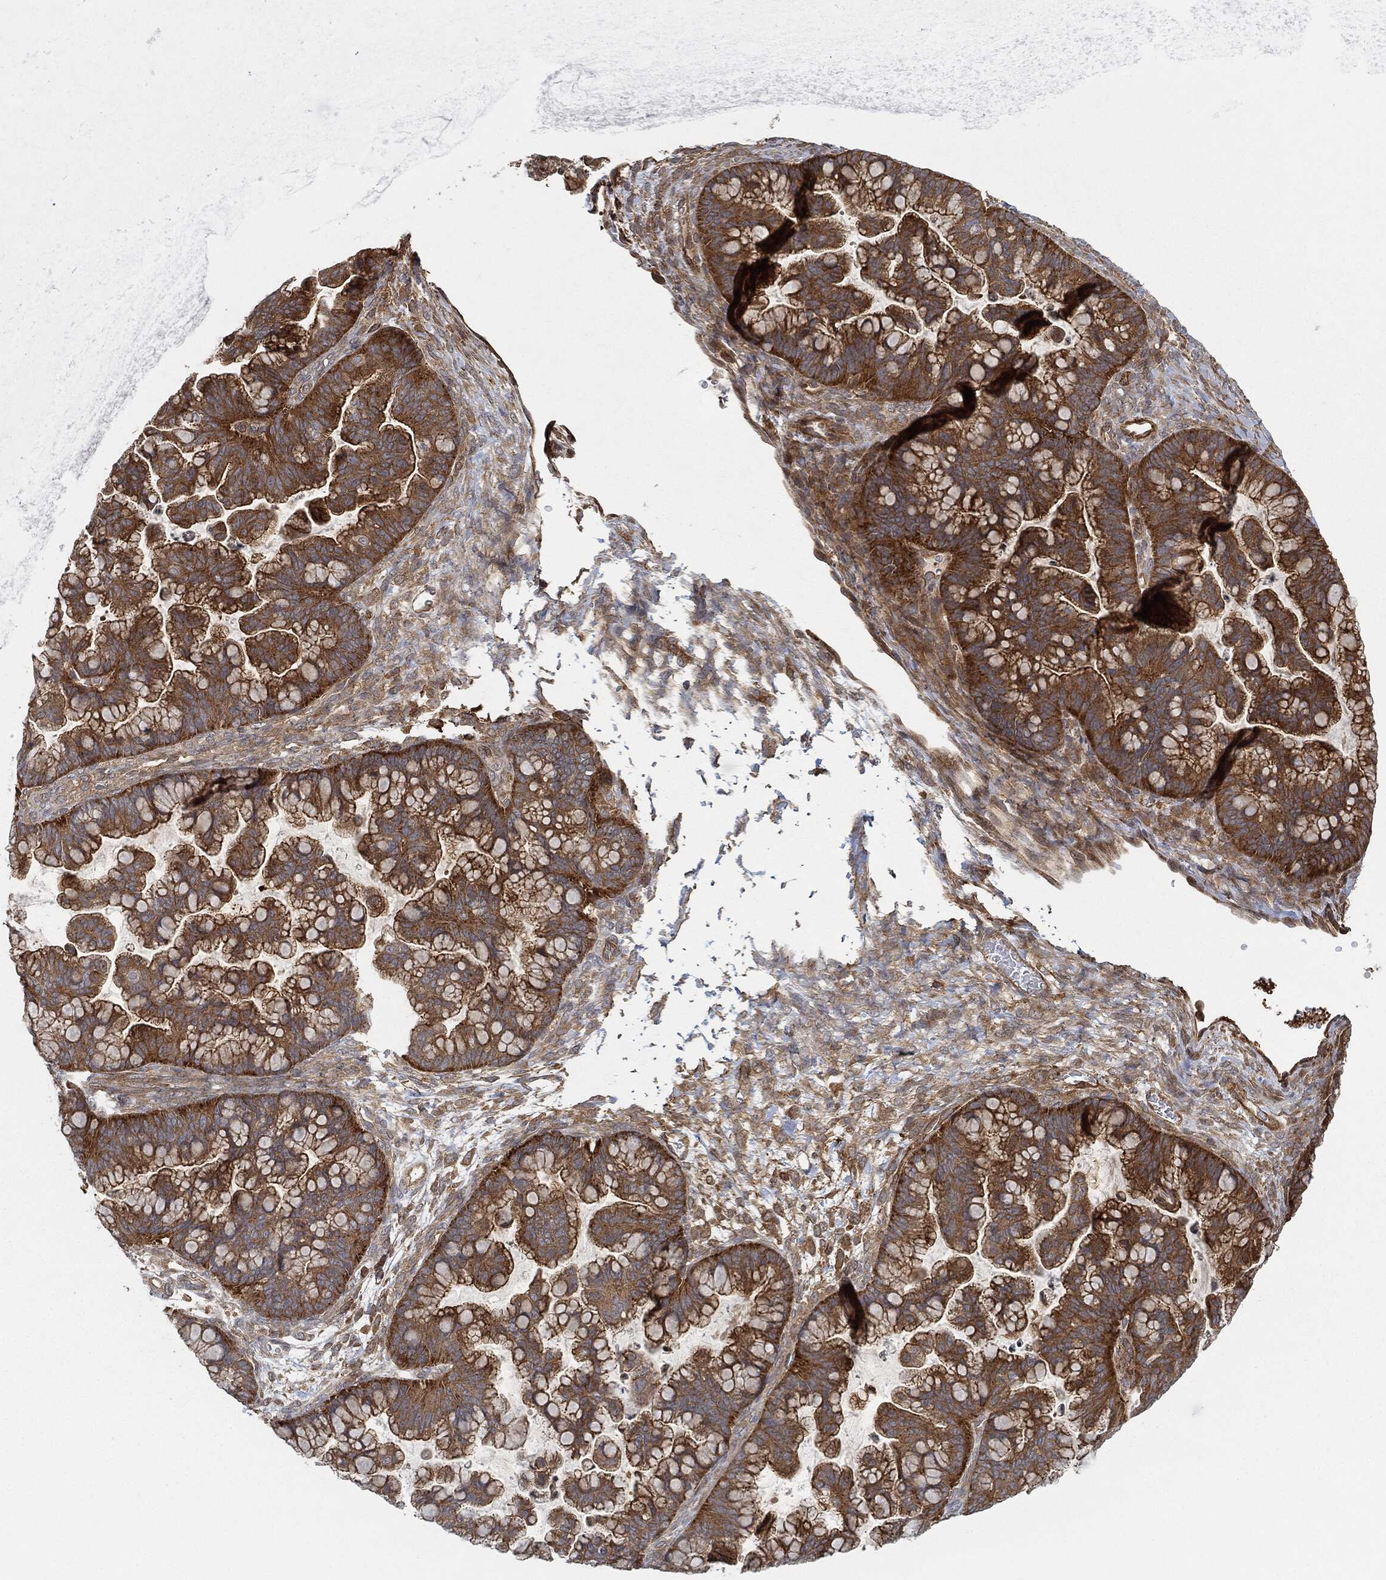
{"staining": {"intensity": "strong", "quantity": "25%-75%", "location": "cytoplasmic/membranous"}, "tissue": "ovarian cancer", "cell_type": "Tumor cells", "image_type": "cancer", "snomed": [{"axis": "morphology", "description": "Cystadenocarcinoma, mucinous, NOS"}, {"axis": "topography", "description": "Ovary"}], "caption": "A brown stain highlights strong cytoplasmic/membranous positivity of a protein in ovarian cancer (mucinous cystadenocarcinoma) tumor cells.", "gene": "TPT1", "patient": {"sex": "female", "age": 67}}